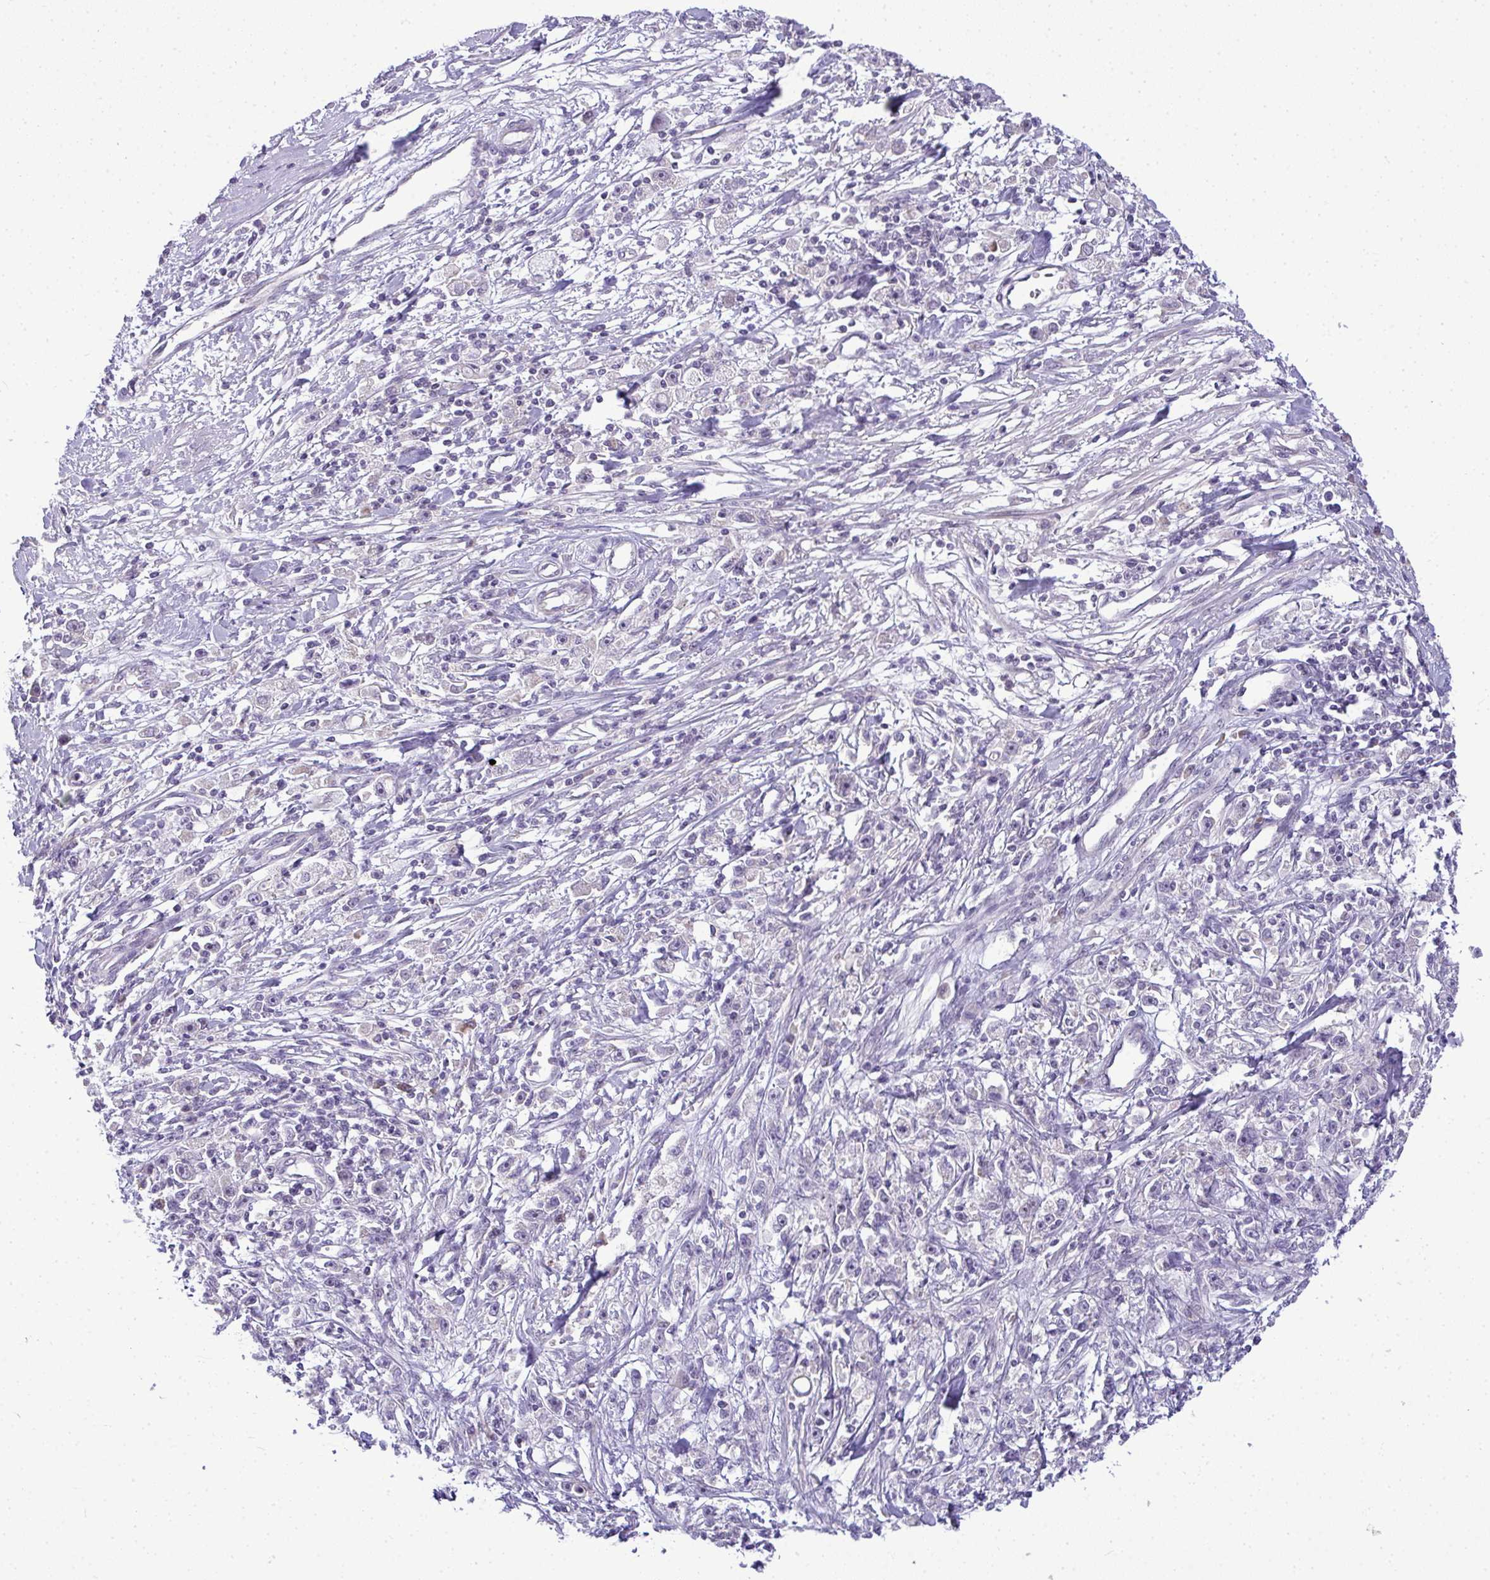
{"staining": {"intensity": "negative", "quantity": "none", "location": "none"}, "tissue": "stomach cancer", "cell_type": "Tumor cells", "image_type": "cancer", "snomed": [{"axis": "morphology", "description": "Adenocarcinoma, NOS"}, {"axis": "topography", "description": "Stomach"}], "caption": "Tumor cells are negative for brown protein staining in stomach cancer. (Stains: DAB immunohistochemistry (IHC) with hematoxylin counter stain, Microscopy: brightfield microscopy at high magnification).", "gene": "NT5C1A", "patient": {"sex": "female", "age": 59}}